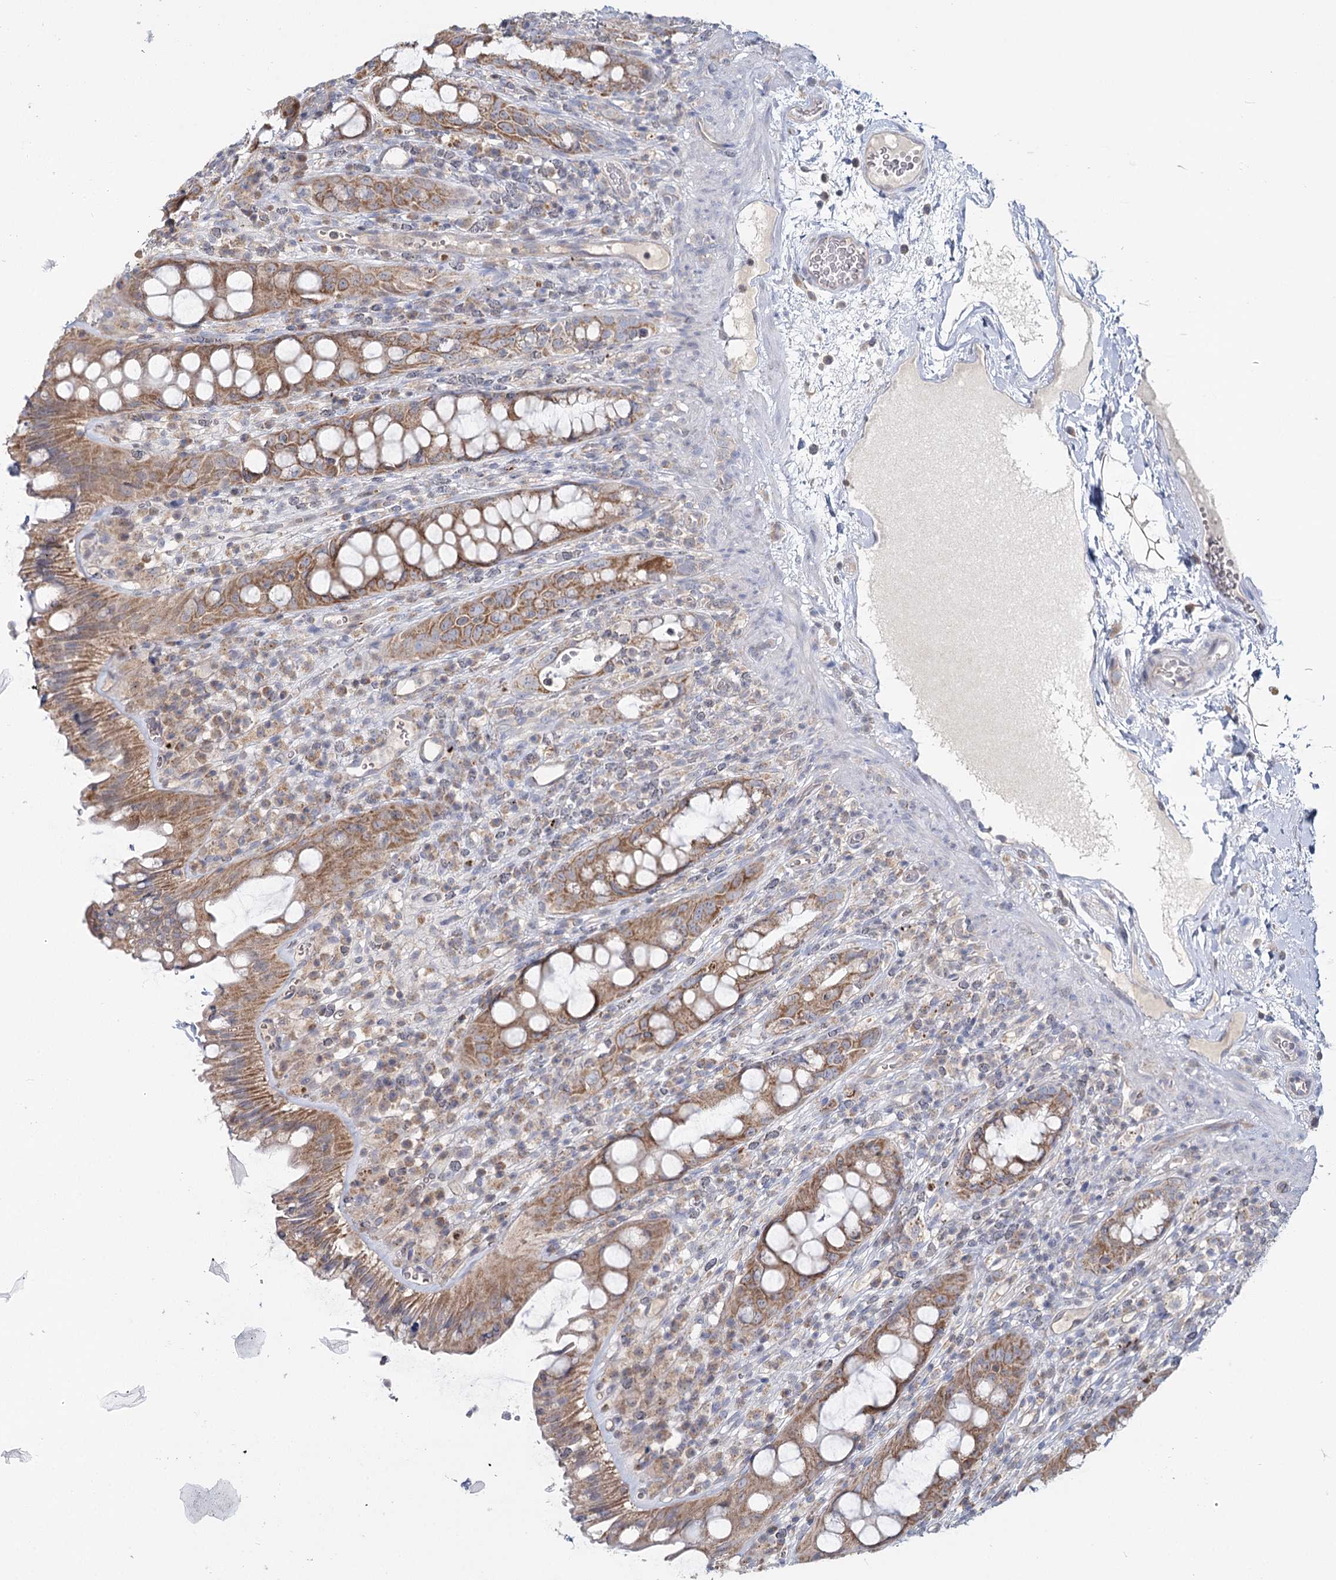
{"staining": {"intensity": "moderate", "quantity": ">75%", "location": "cytoplasmic/membranous"}, "tissue": "rectum", "cell_type": "Glandular cells", "image_type": "normal", "snomed": [{"axis": "morphology", "description": "Normal tissue, NOS"}, {"axis": "topography", "description": "Rectum"}], "caption": "Rectum was stained to show a protein in brown. There is medium levels of moderate cytoplasmic/membranous staining in approximately >75% of glandular cells. Using DAB (brown) and hematoxylin (blue) stains, captured at high magnification using brightfield microscopy.", "gene": "ACOX2", "patient": {"sex": "female", "age": 57}}